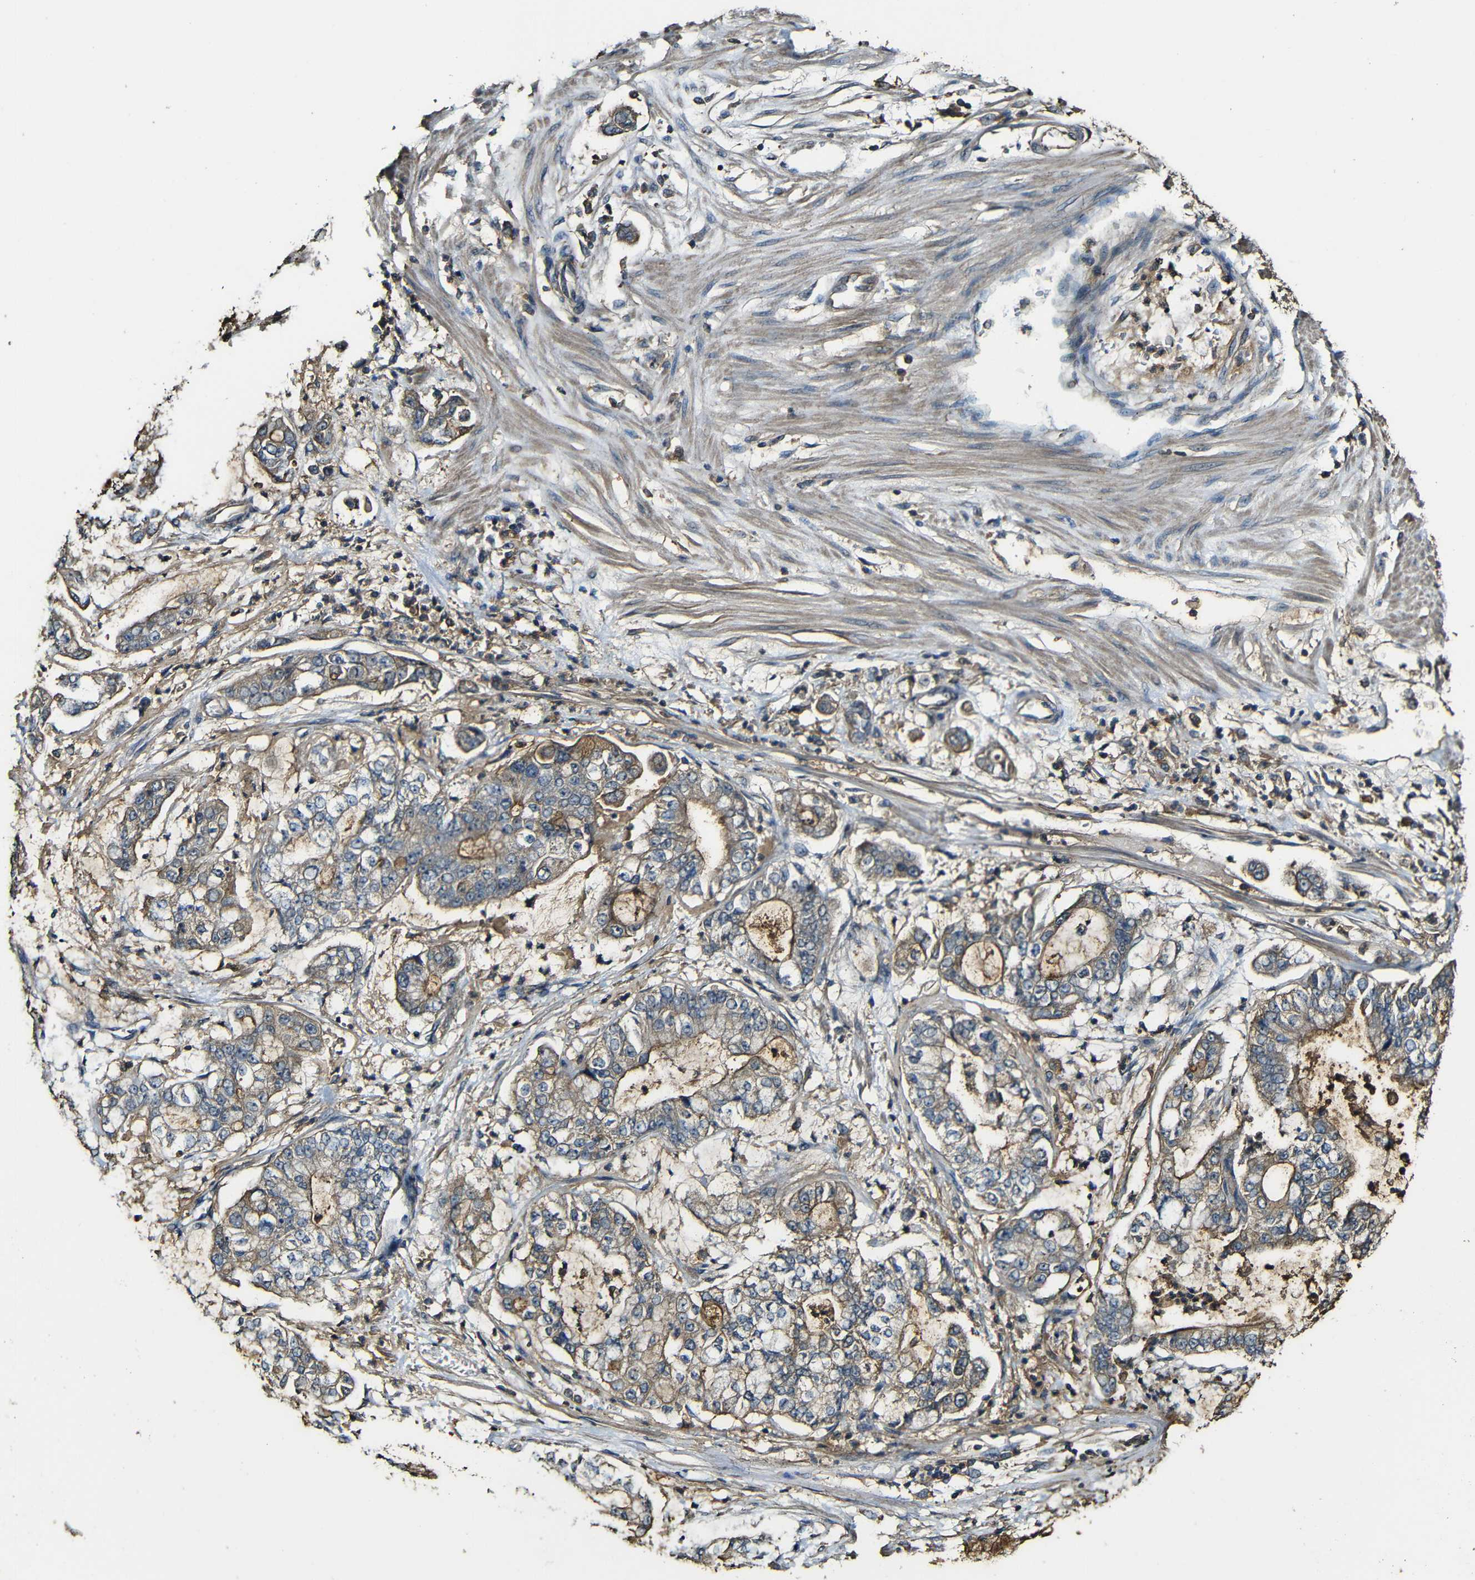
{"staining": {"intensity": "weak", "quantity": ">75%", "location": "cytoplasmic/membranous"}, "tissue": "stomach cancer", "cell_type": "Tumor cells", "image_type": "cancer", "snomed": [{"axis": "morphology", "description": "Adenocarcinoma, NOS"}, {"axis": "topography", "description": "Stomach"}], "caption": "Immunohistochemistry photomicrograph of human stomach cancer stained for a protein (brown), which demonstrates low levels of weak cytoplasmic/membranous staining in about >75% of tumor cells.", "gene": "CASP8", "patient": {"sex": "male", "age": 76}}